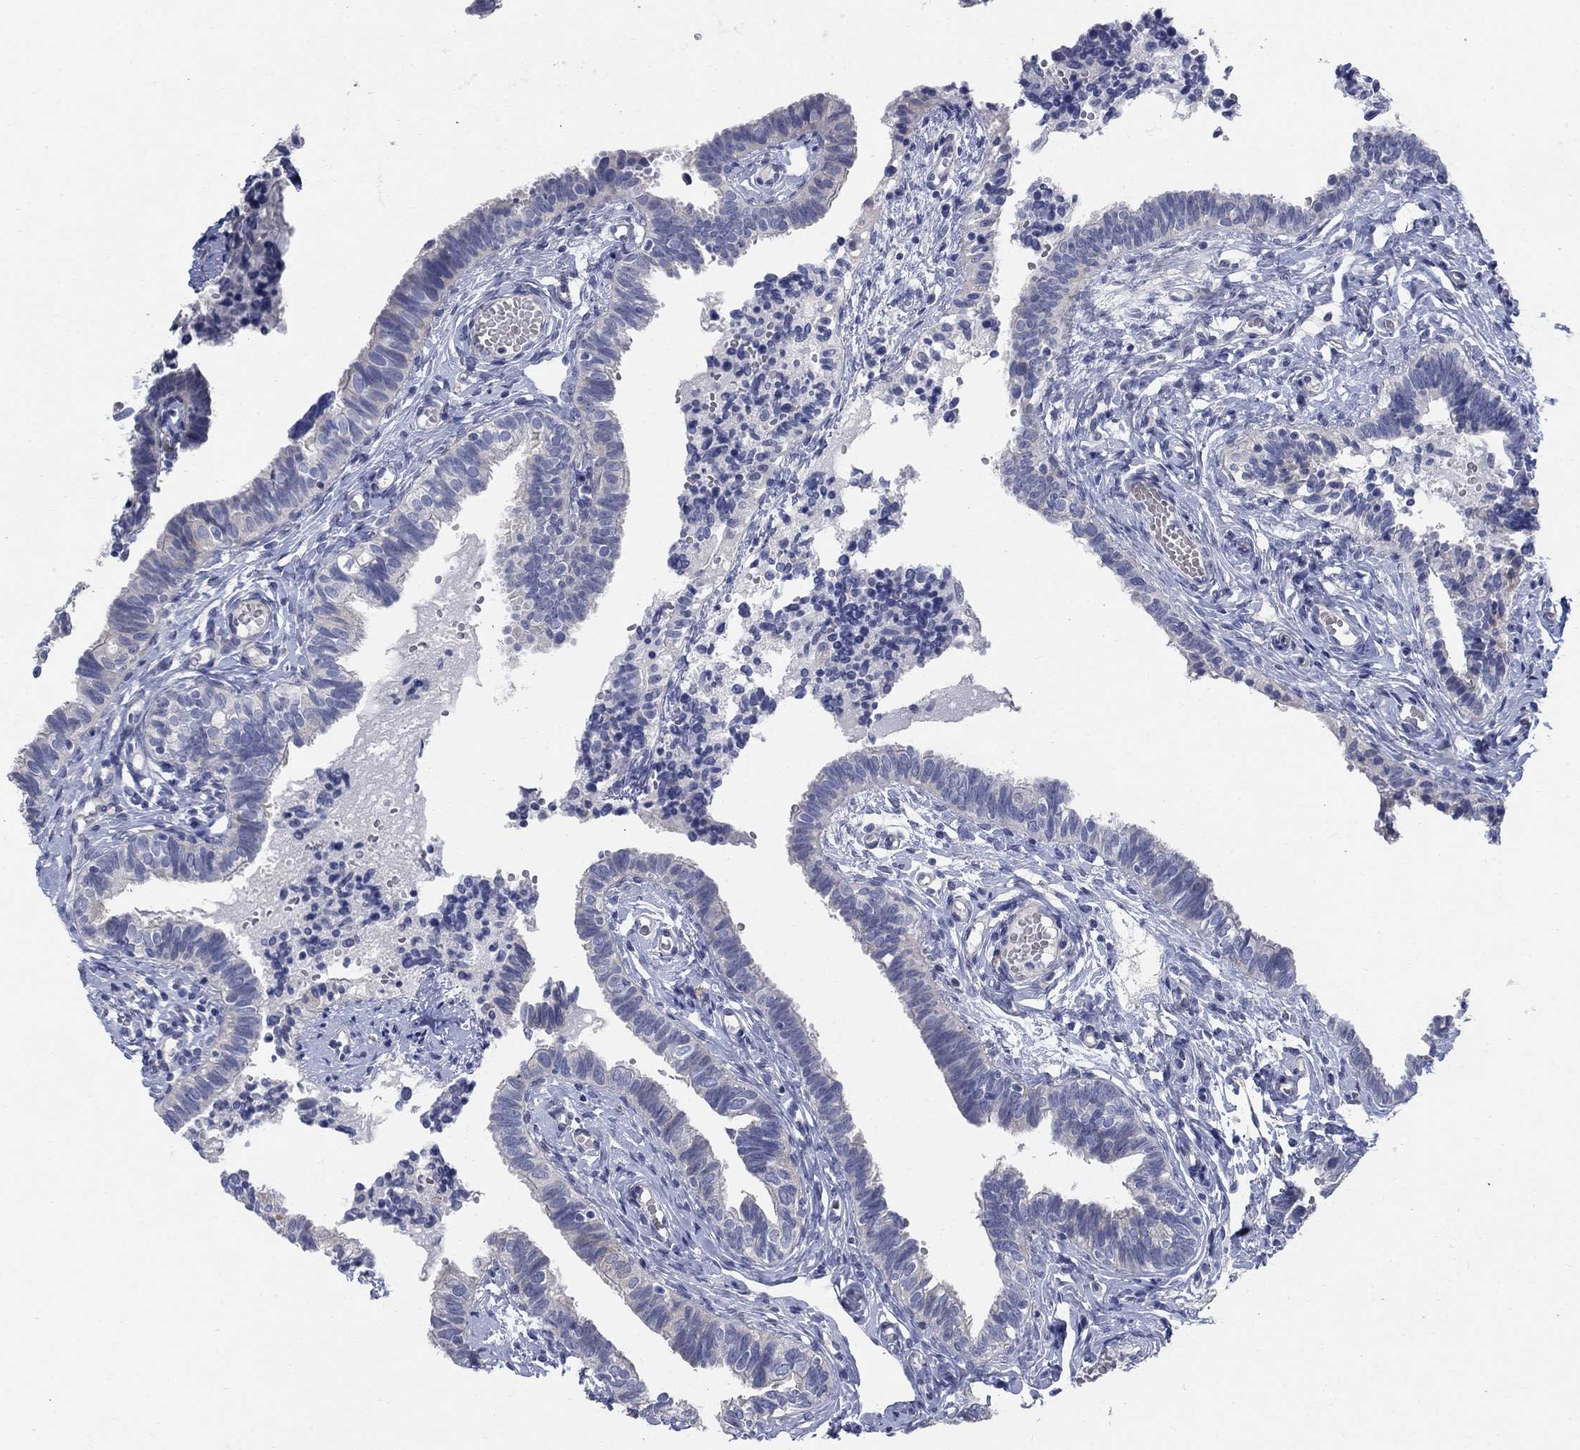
{"staining": {"intensity": "negative", "quantity": "none", "location": "none"}, "tissue": "fallopian tube", "cell_type": "Glandular cells", "image_type": "normal", "snomed": [{"axis": "morphology", "description": "Normal tissue, NOS"}, {"axis": "topography", "description": "Fallopian tube"}], "caption": "Immunohistochemistry (IHC) image of benign fallopian tube: human fallopian tube stained with DAB reveals no significant protein staining in glandular cells. The staining was performed using DAB to visualize the protein expression in brown, while the nuclei were stained in blue with hematoxylin (Magnification: 20x).", "gene": "DNER", "patient": {"sex": "female", "age": 47}}